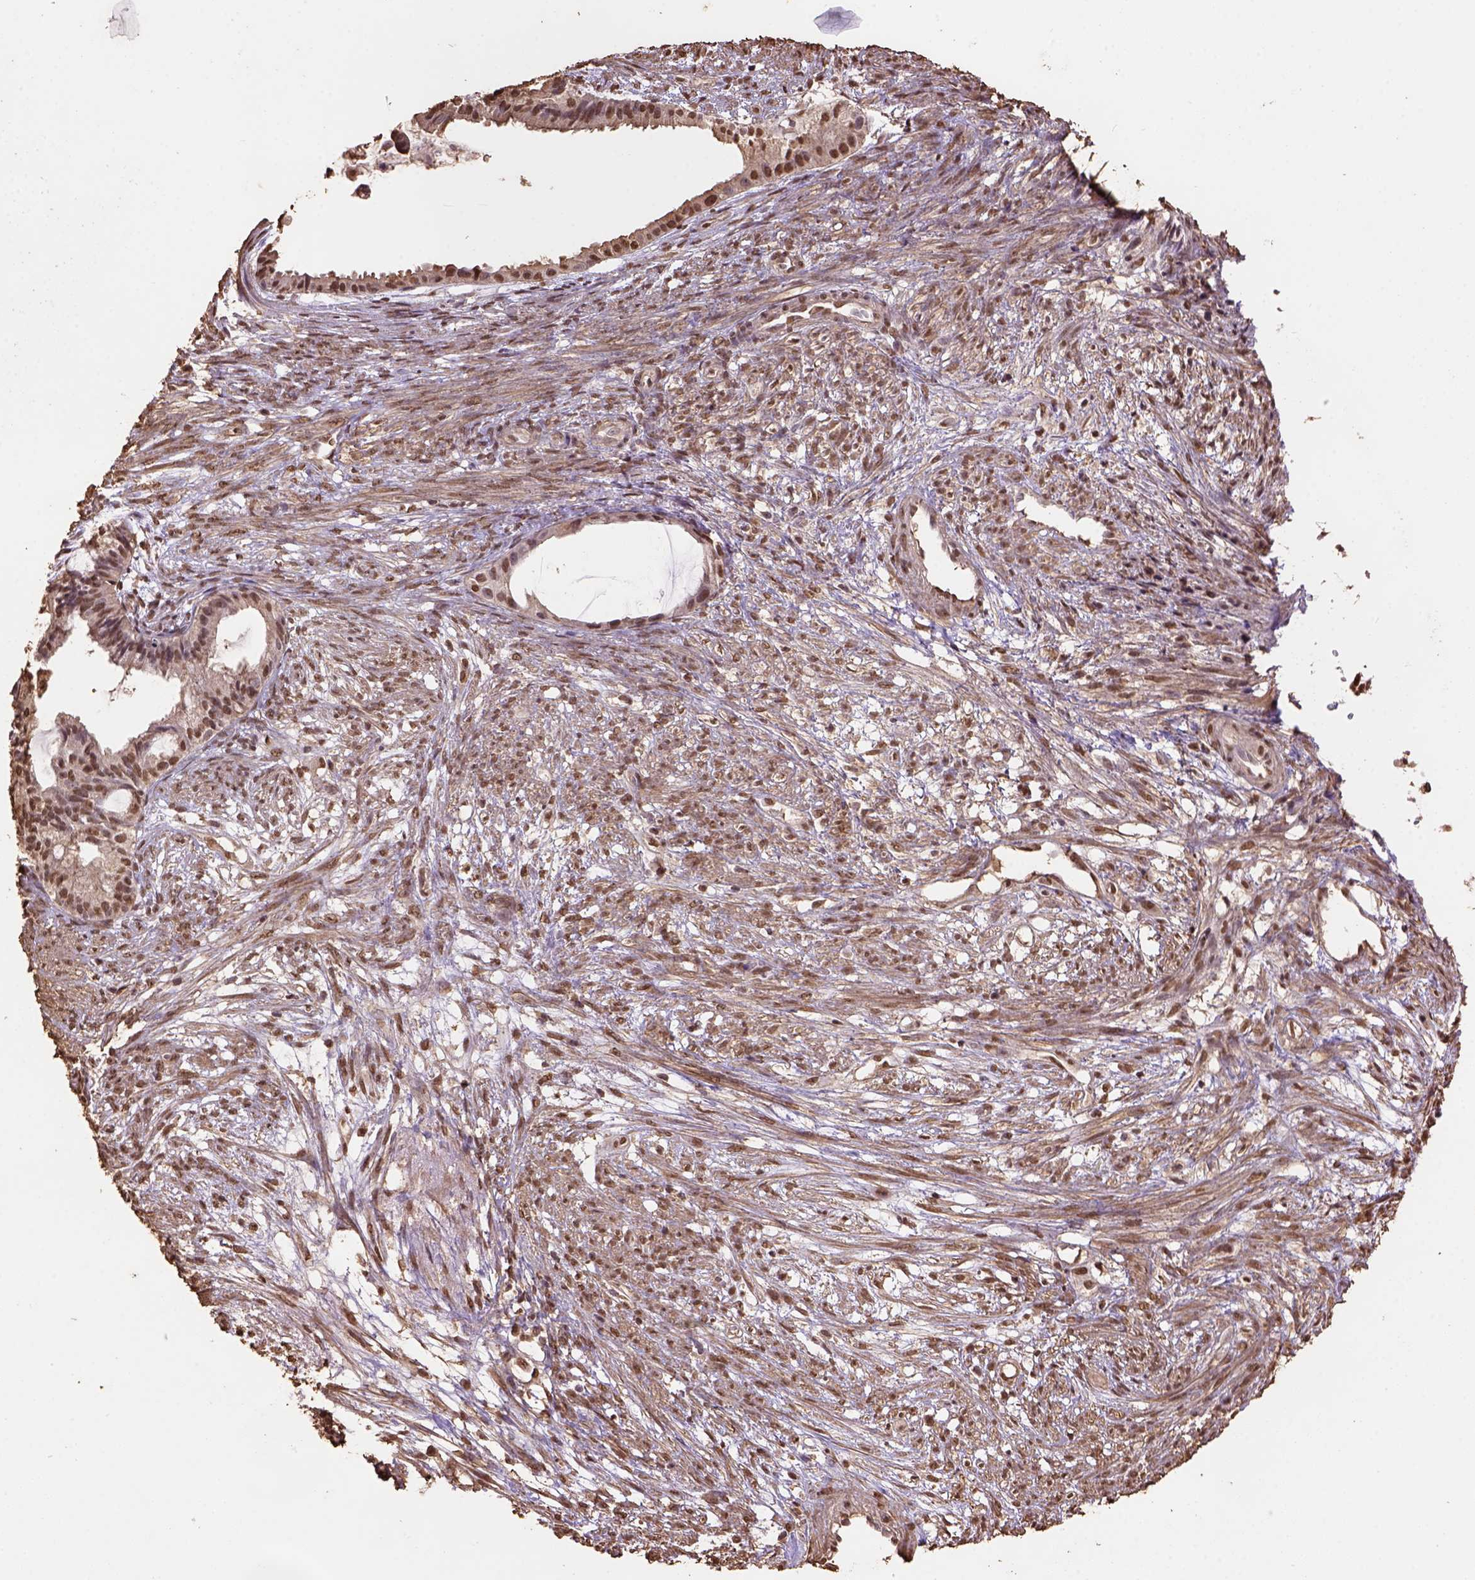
{"staining": {"intensity": "moderate", "quantity": ">75%", "location": "nuclear"}, "tissue": "endometrial cancer", "cell_type": "Tumor cells", "image_type": "cancer", "snomed": [{"axis": "morphology", "description": "Adenocarcinoma, NOS"}, {"axis": "topography", "description": "Endometrium"}], "caption": "A micrograph of human endometrial adenocarcinoma stained for a protein shows moderate nuclear brown staining in tumor cells.", "gene": "CSTF2T", "patient": {"sex": "female", "age": 86}}